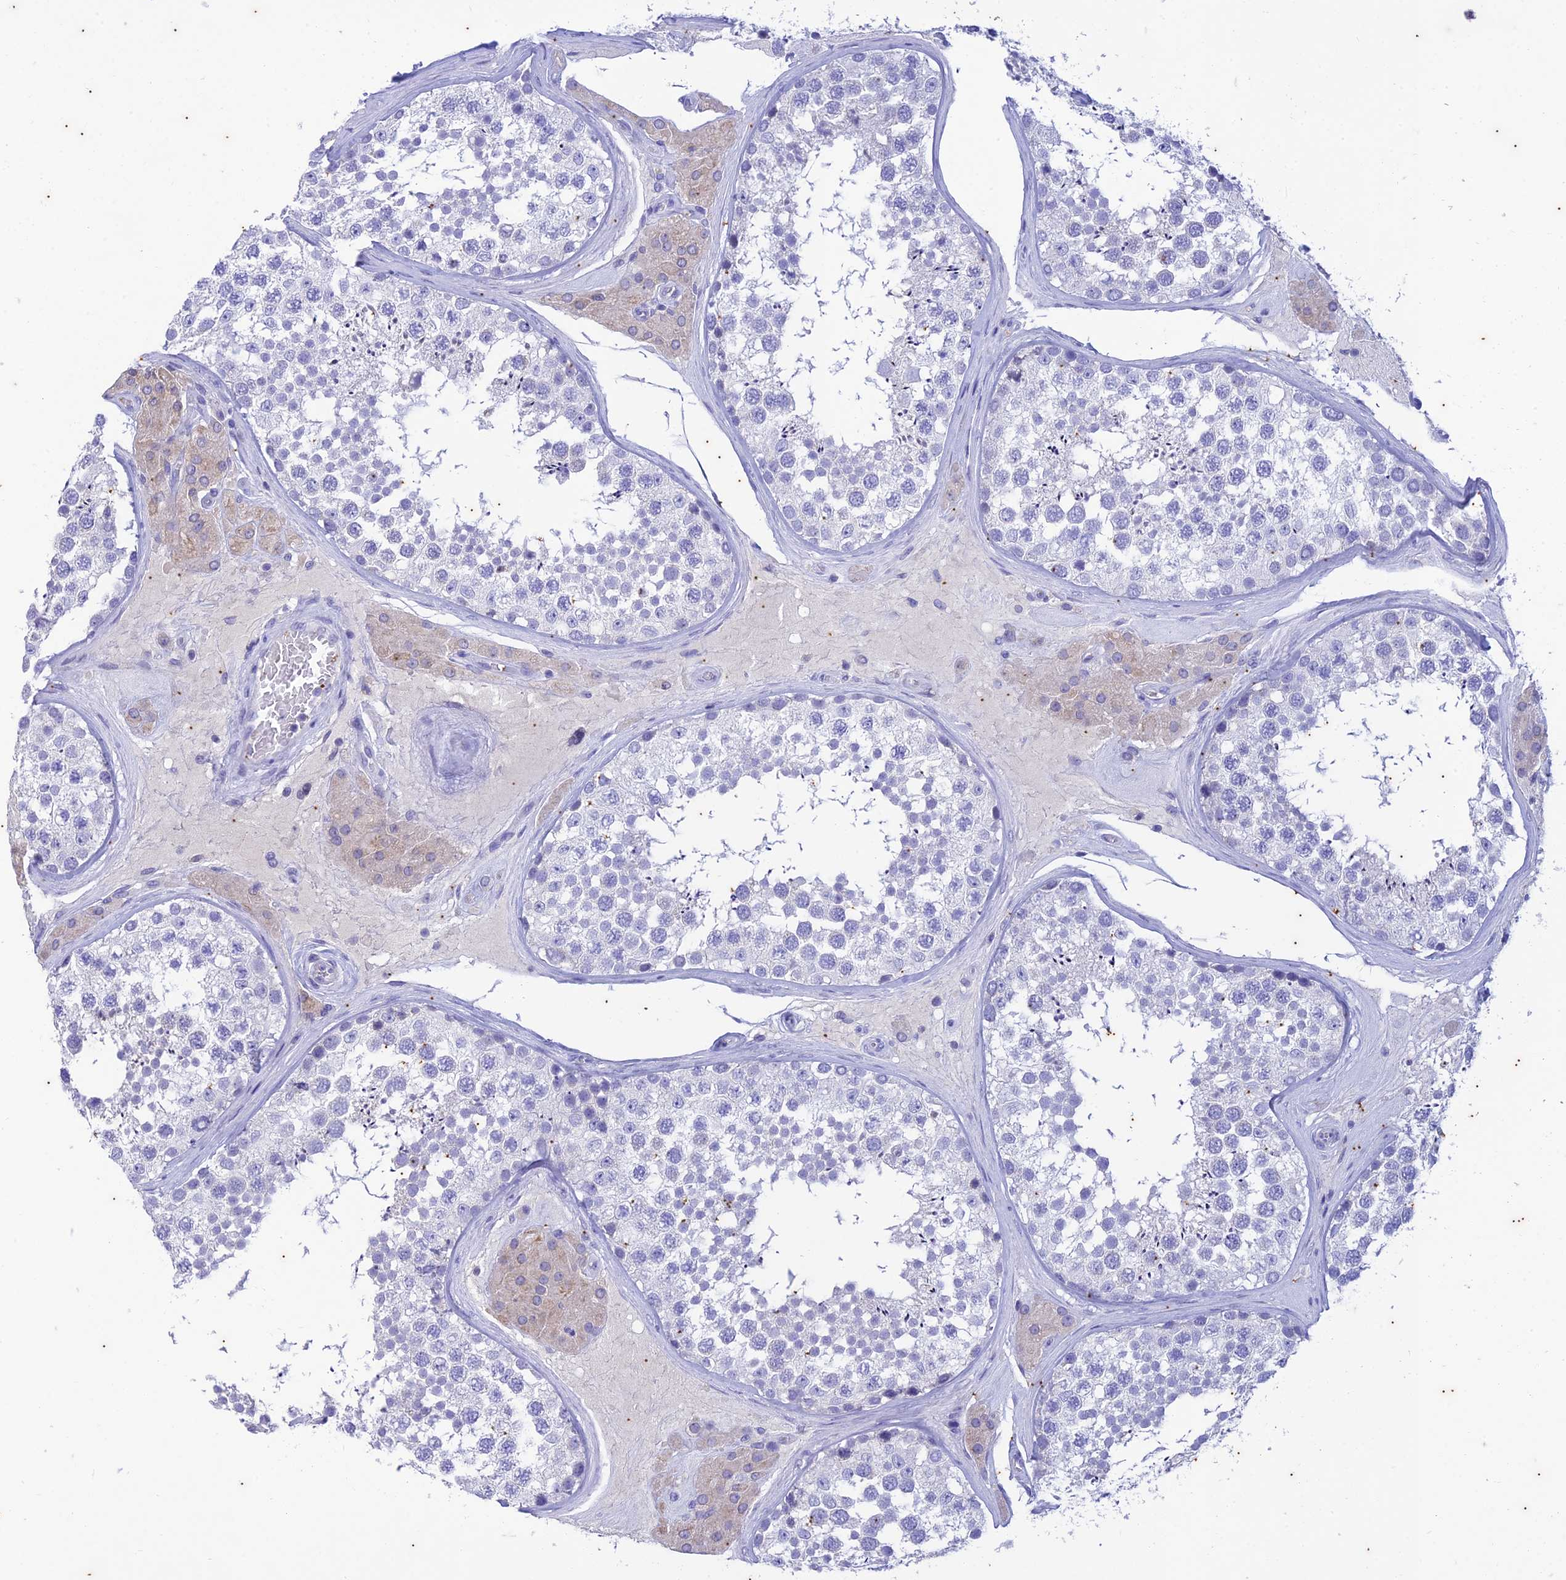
{"staining": {"intensity": "negative", "quantity": "none", "location": "none"}, "tissue": "testis", "cell_type": "Cells in seminiferous ducts", "image_type": "normal", "snomed": [{"axis": "morphology", "description": "Normal tissue, NOS"}, {"axis": "topography", "description": "Testis"}], "caption": "Cells in seminiferous ducts show no significant protein positivity in unremarkable testis. Brightfield microscopy of IHC stained with DAB (3,3'-diaminobenzidine) (brown) and hematoxylin (blue), captured at high magnification.", "gene": "TMEM40", "patient": {"sex": "male", "age": 46}}